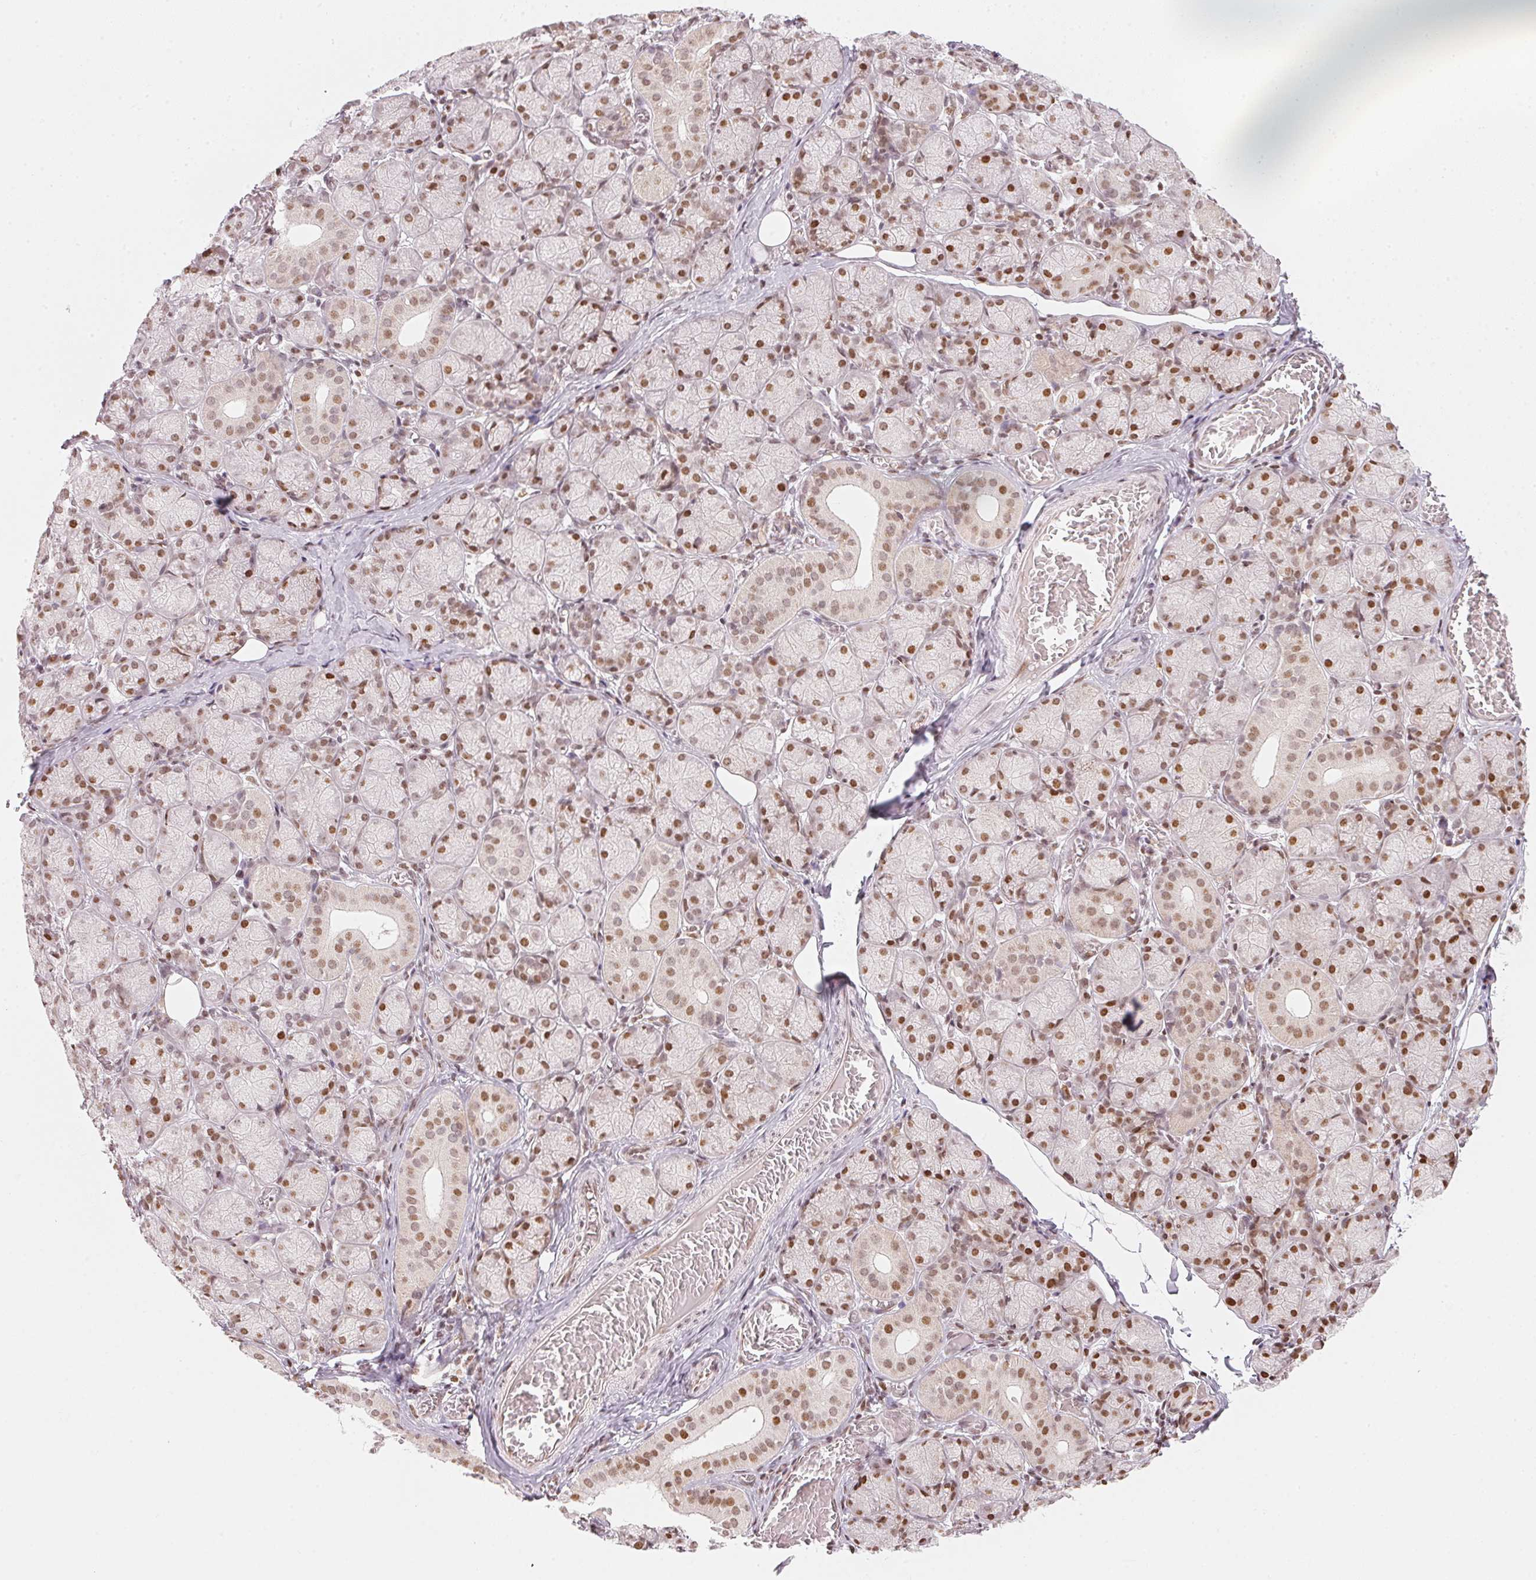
{"staining": {"intensity": "moderate", "quantity": ">75%", "location": "nuclear"}, "tissue": "salivary gland", "cell_type": "Glandular cells", "image_type": "normal", "snomed": [{"axis": "morphology", "description": "Normal tissue, NOS"}, {"axis": "topography", "description": "Salivary gland"}, {"axis": "topography", "description": "Peripheral nerve tissue"}], "caption": "High-magnification brightfield microscopy of benign salivary gland stained with DAB (brown) and counterstained with hematoxylin (blue). glandular cells exhibit moderate nuclear positivity is appreciated in approximately>75% of cells. The staining was performed using DAB to visualize the protein expression in brown, while the nuclei were stained in blue with hematoxylin (Magnification: 20x).", "gene": "KAT6A", "patient": {"sex": "female", "age": 24}}